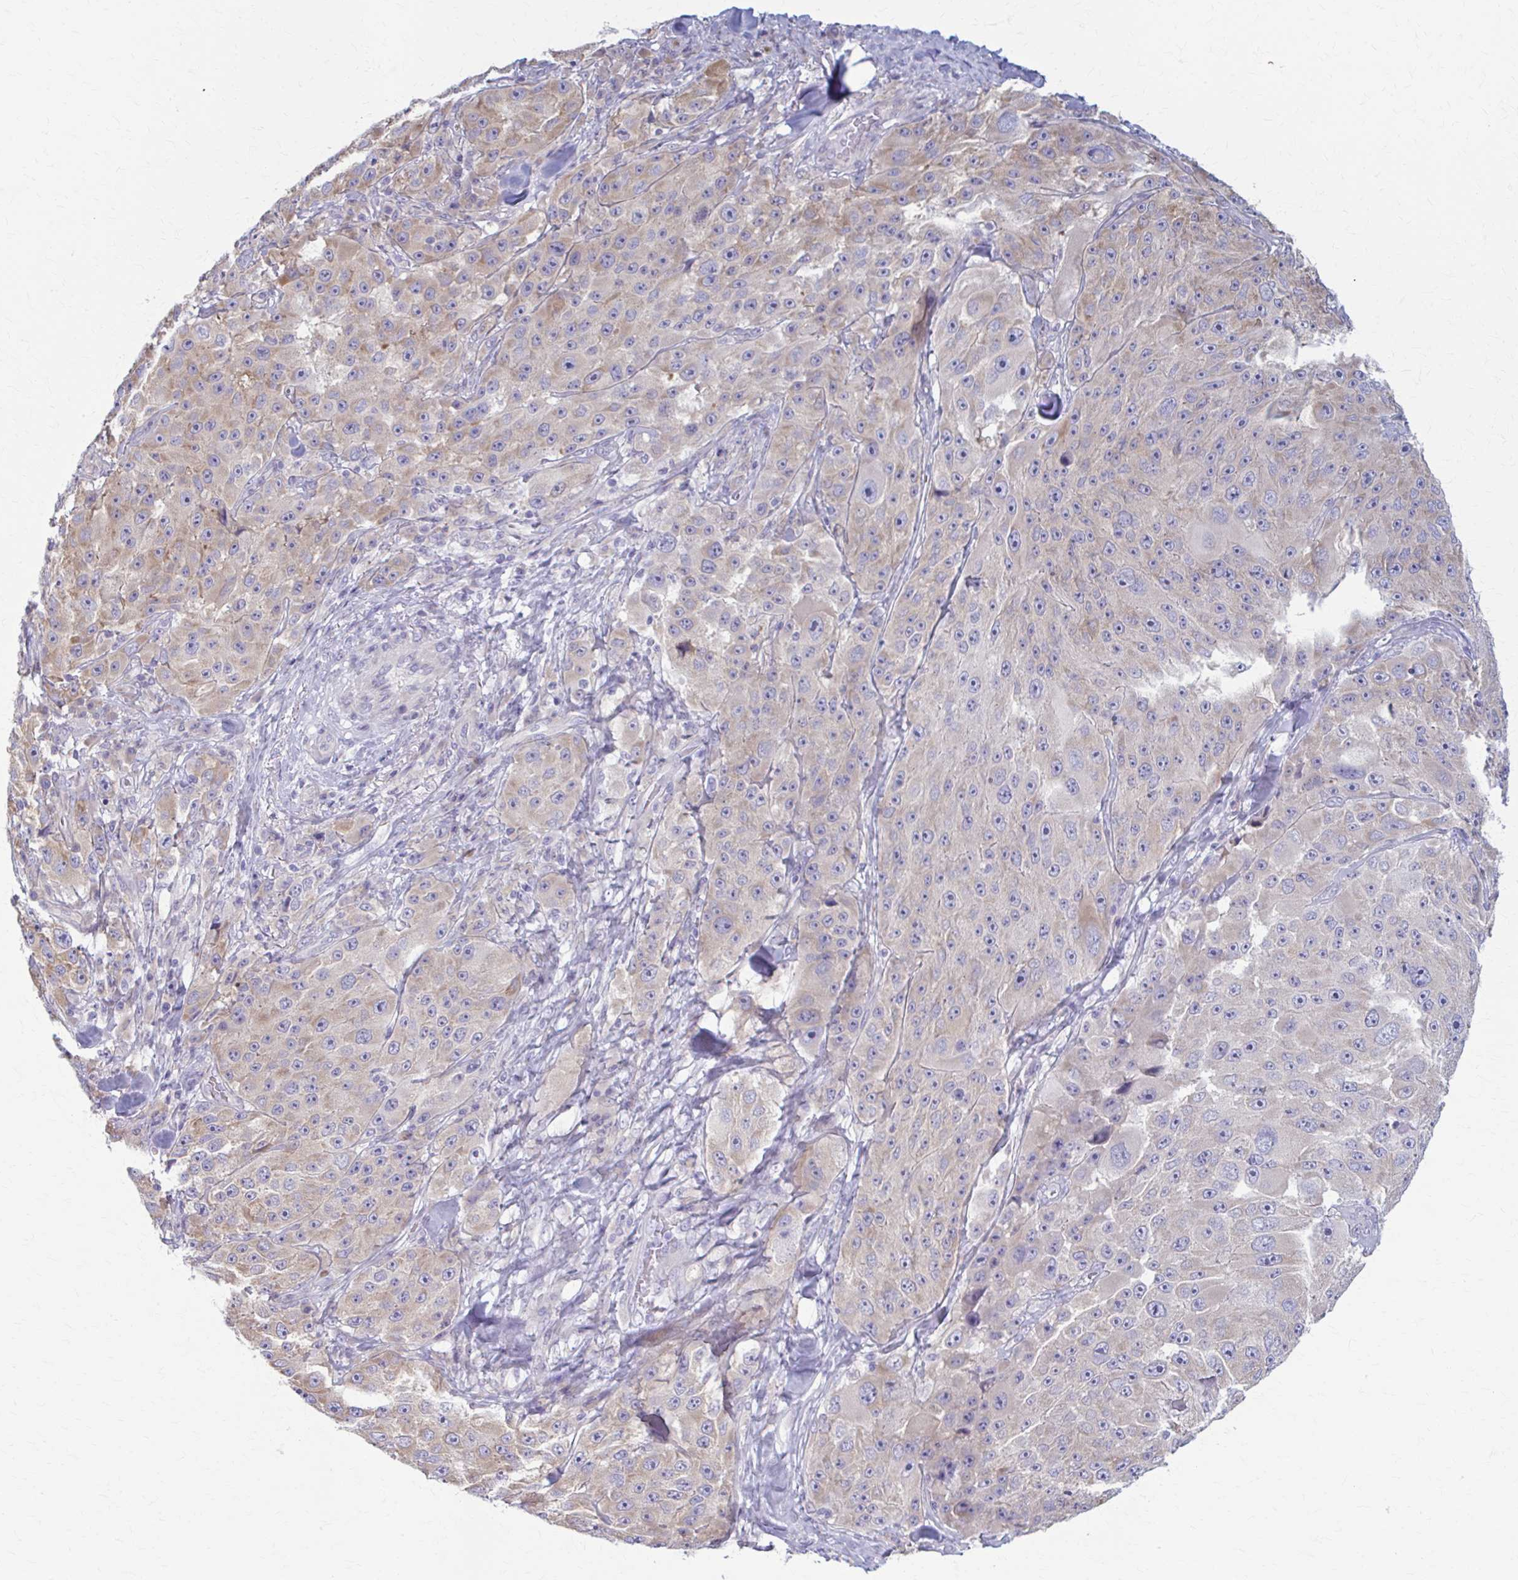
{"staining": {"intensity": "weak", "quantity": "25%-75%", "location": "cytoplasmic/membranous"}, "tissue": "melanoma", "cell_type": "Tumor cells", "image_type": "cancer", "snomed": [{"axis": "morphology", "description": "Malignant melanoma, Metastatic site"}, {"axis": "topography", "description": "Lymph node"}], "caption": "Protein analysis of melanoma tissue demonstrates weak cytoplasmic/membranous expression in approximately 25%-75% of tumor cells. The staining is performed using DAB (3,3'-diaminobenzidine) brown chromogen to label protein expression. The nuclei are counter-stained blue using hematoxylin.", "gene": "PRKRA", "patient": {"sex": "male", "age": 62}}